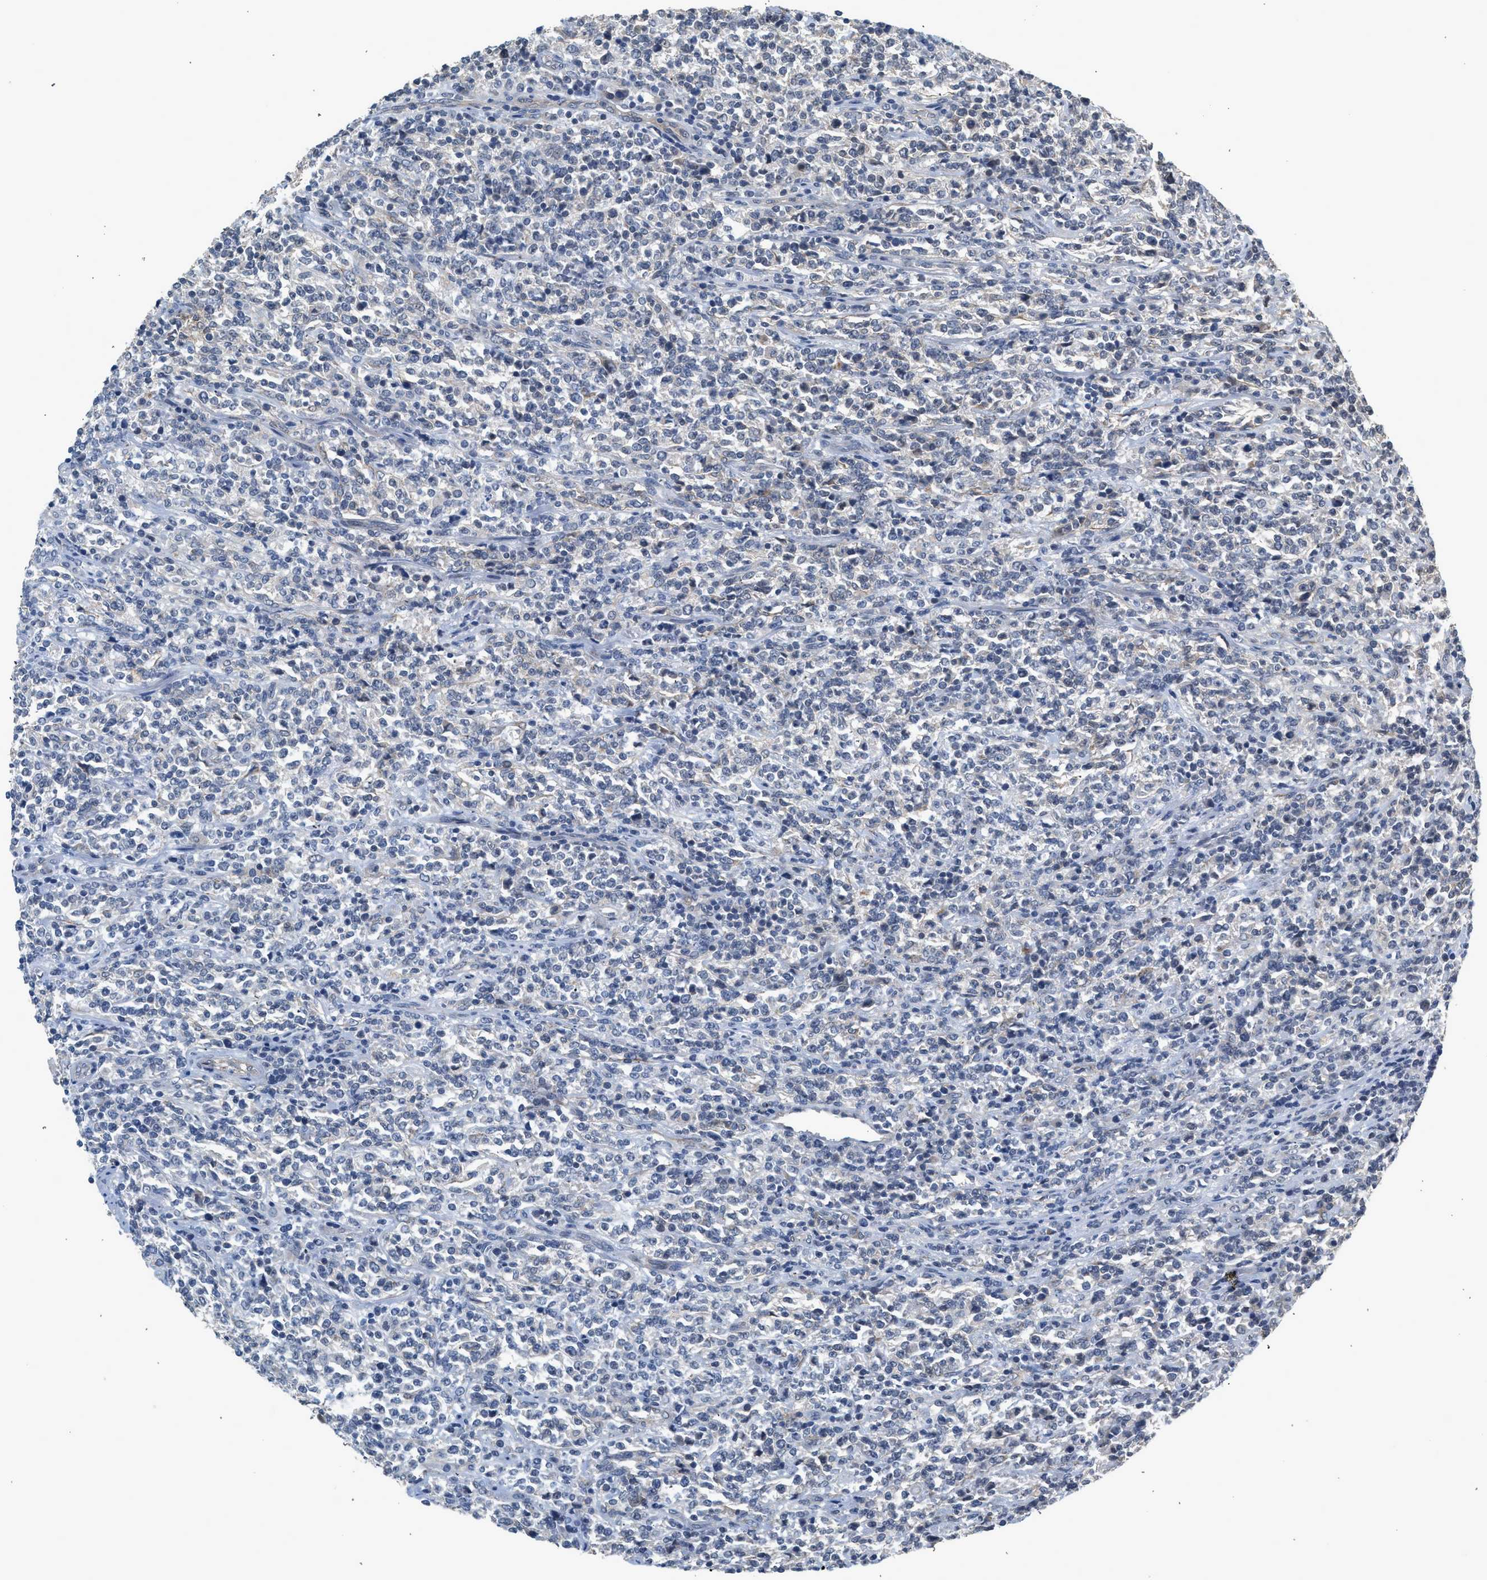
{"staining": {"intensity": "negative", "quantity": "none", "location": "none"}, "tissue": "lymphoma", "cell_type": "Tumor cells", "image_type": "cancer", "snomed": [{"axis": "morphology", "description": "Malignant lymphoma, non-Hodgkin's type, High grade"}, {"axis": "topography", "description": "Soft tissue"}], "caption": "Lymphoma stained for a protein using immunohistochemistry (IHC) reveals no staining tumor cells.", "gene": "CSF3R", "patient": {"sex": "male", "age": 18}}